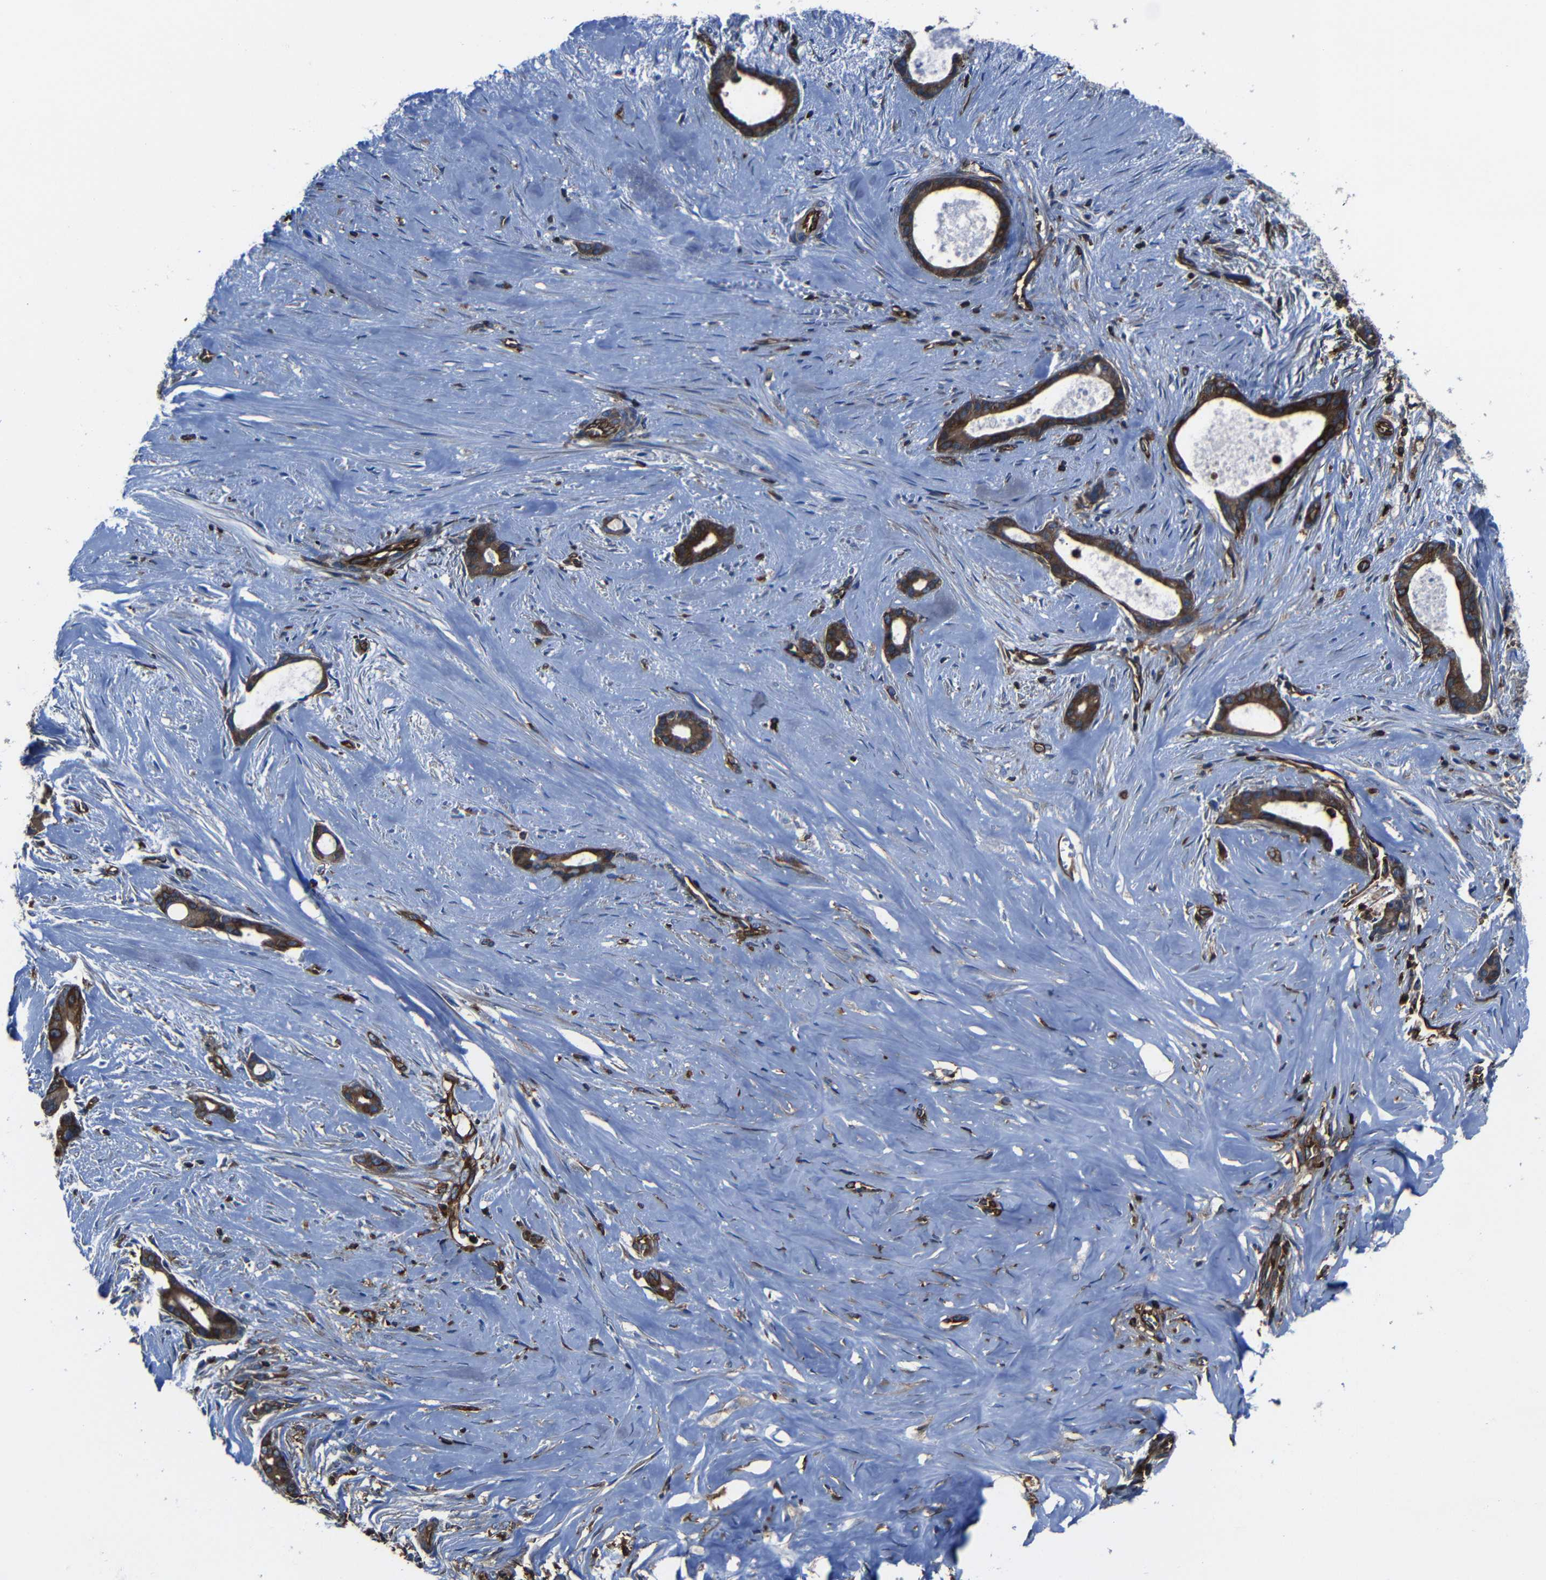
{"staining": {"intensity": "strong", "quantity": ">75%", "location": "cytoplasmic/membranous"}, "tissue": "liver cancer", "cell_type": "Tumor cells", "image_type": "cancer", "snomed": [{"axis": "morphology", "description": "Cholangiocarcinoma"}, {"axis": "topography", "description": "Liver"}], "caption": "A high amount of strong cytoplasmic/membranous expression is present in approximately >75% of tumor cells in liver cholangiocarcinoma tissue.", "gene": "ARHGEF1", "patient": {"sex": "female", "age": 55}}